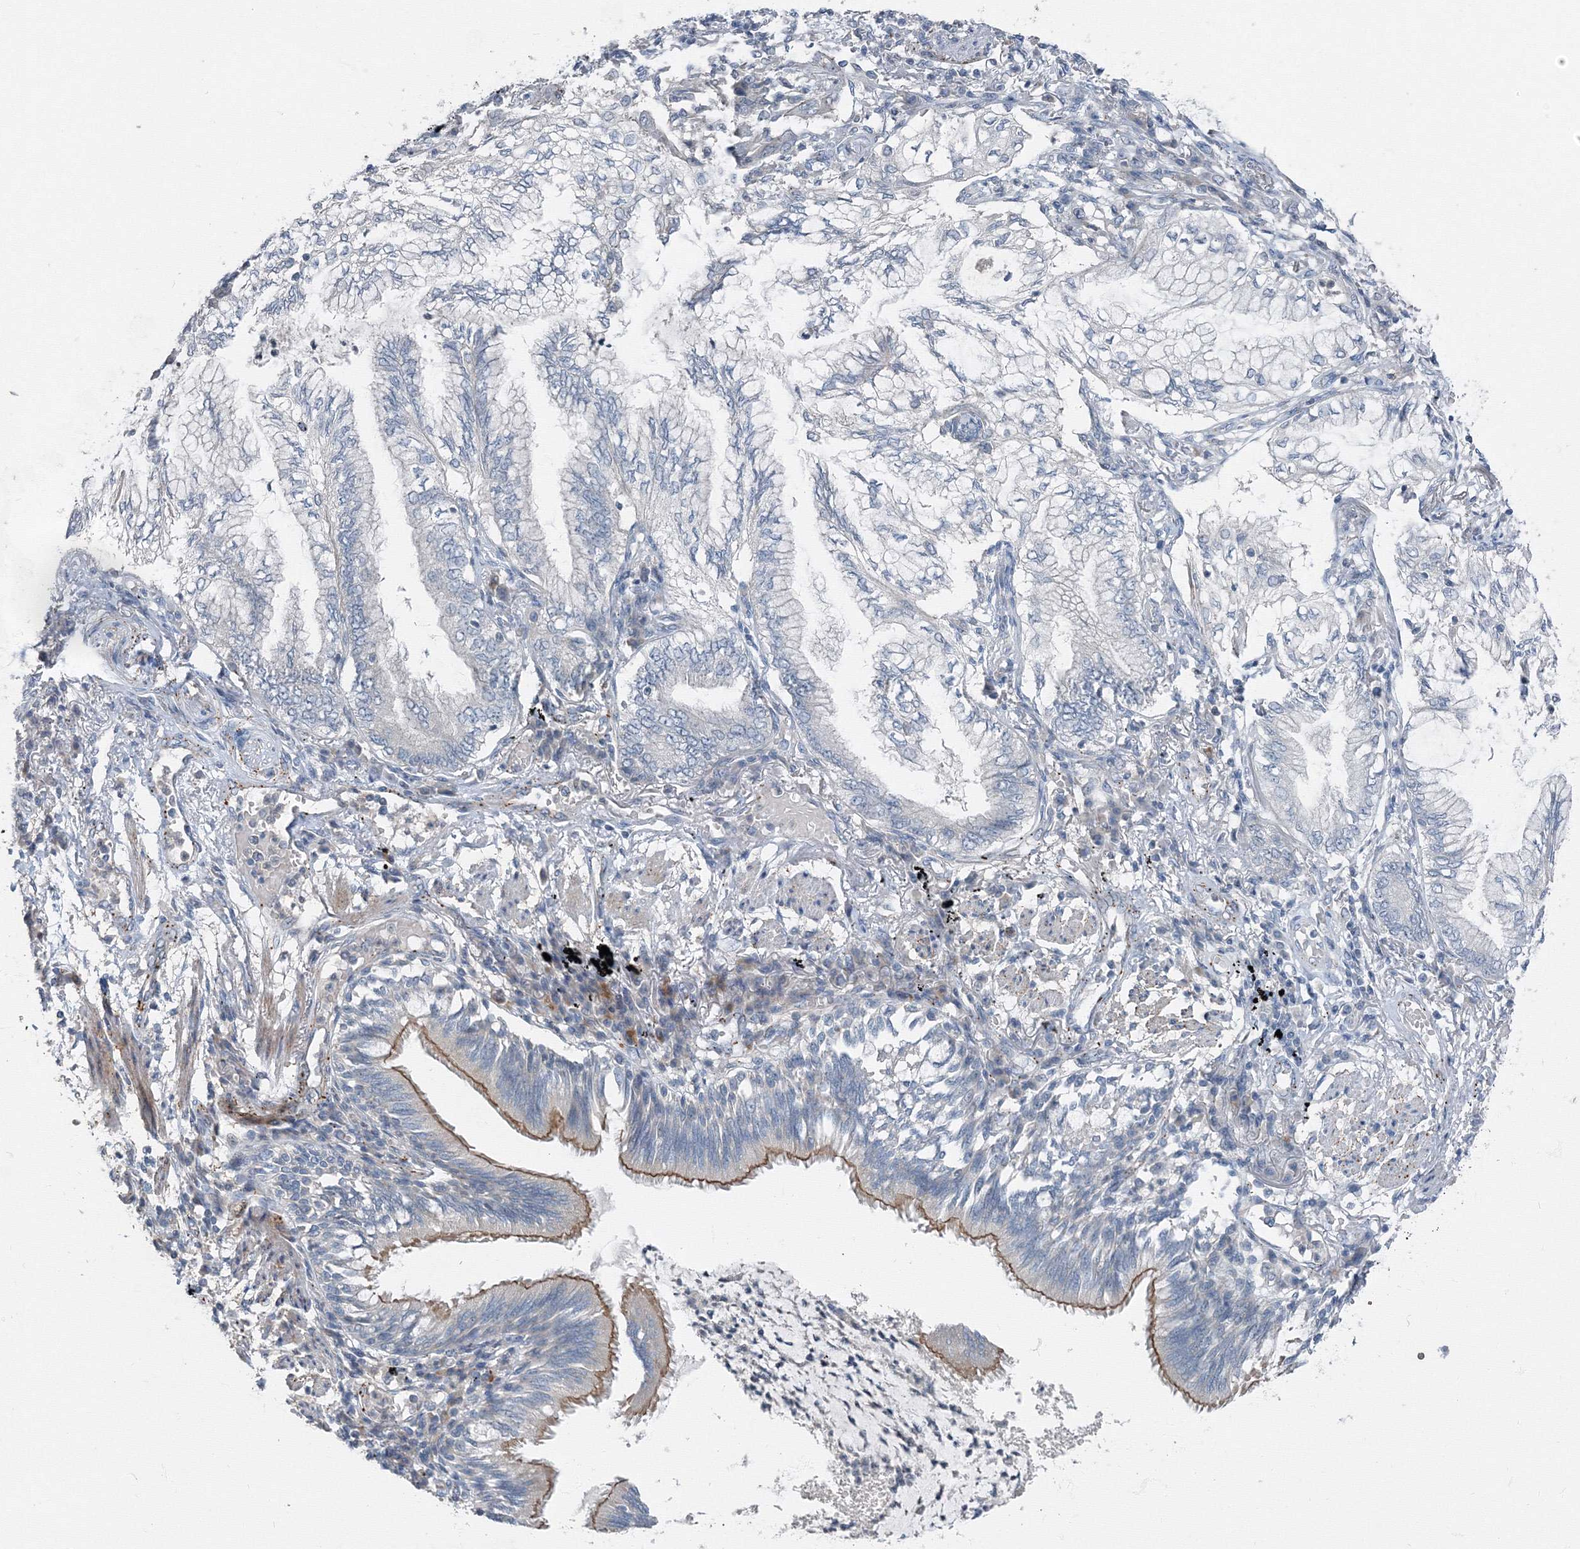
{"staining": {"intensity": "negative", "quantity": "none", "location": "none"}, "tissue": "lung cancer", "cell_type": "Tumor cells", "image_type": "cancer", "snomed": [{"axis": "morphology", "description": "Adenocarcinoma, NOS"}, {"axis": "topography", "description": "Lung"}], "caption": "Immunohistochemistry of adenocarcinoma (lung) exhibits no positivity in tumor cells. (DAB immunohistochemistry (IHC), high magnification).", "gene": "AASDH", "patient": {"sex": "female", "age": 70}}